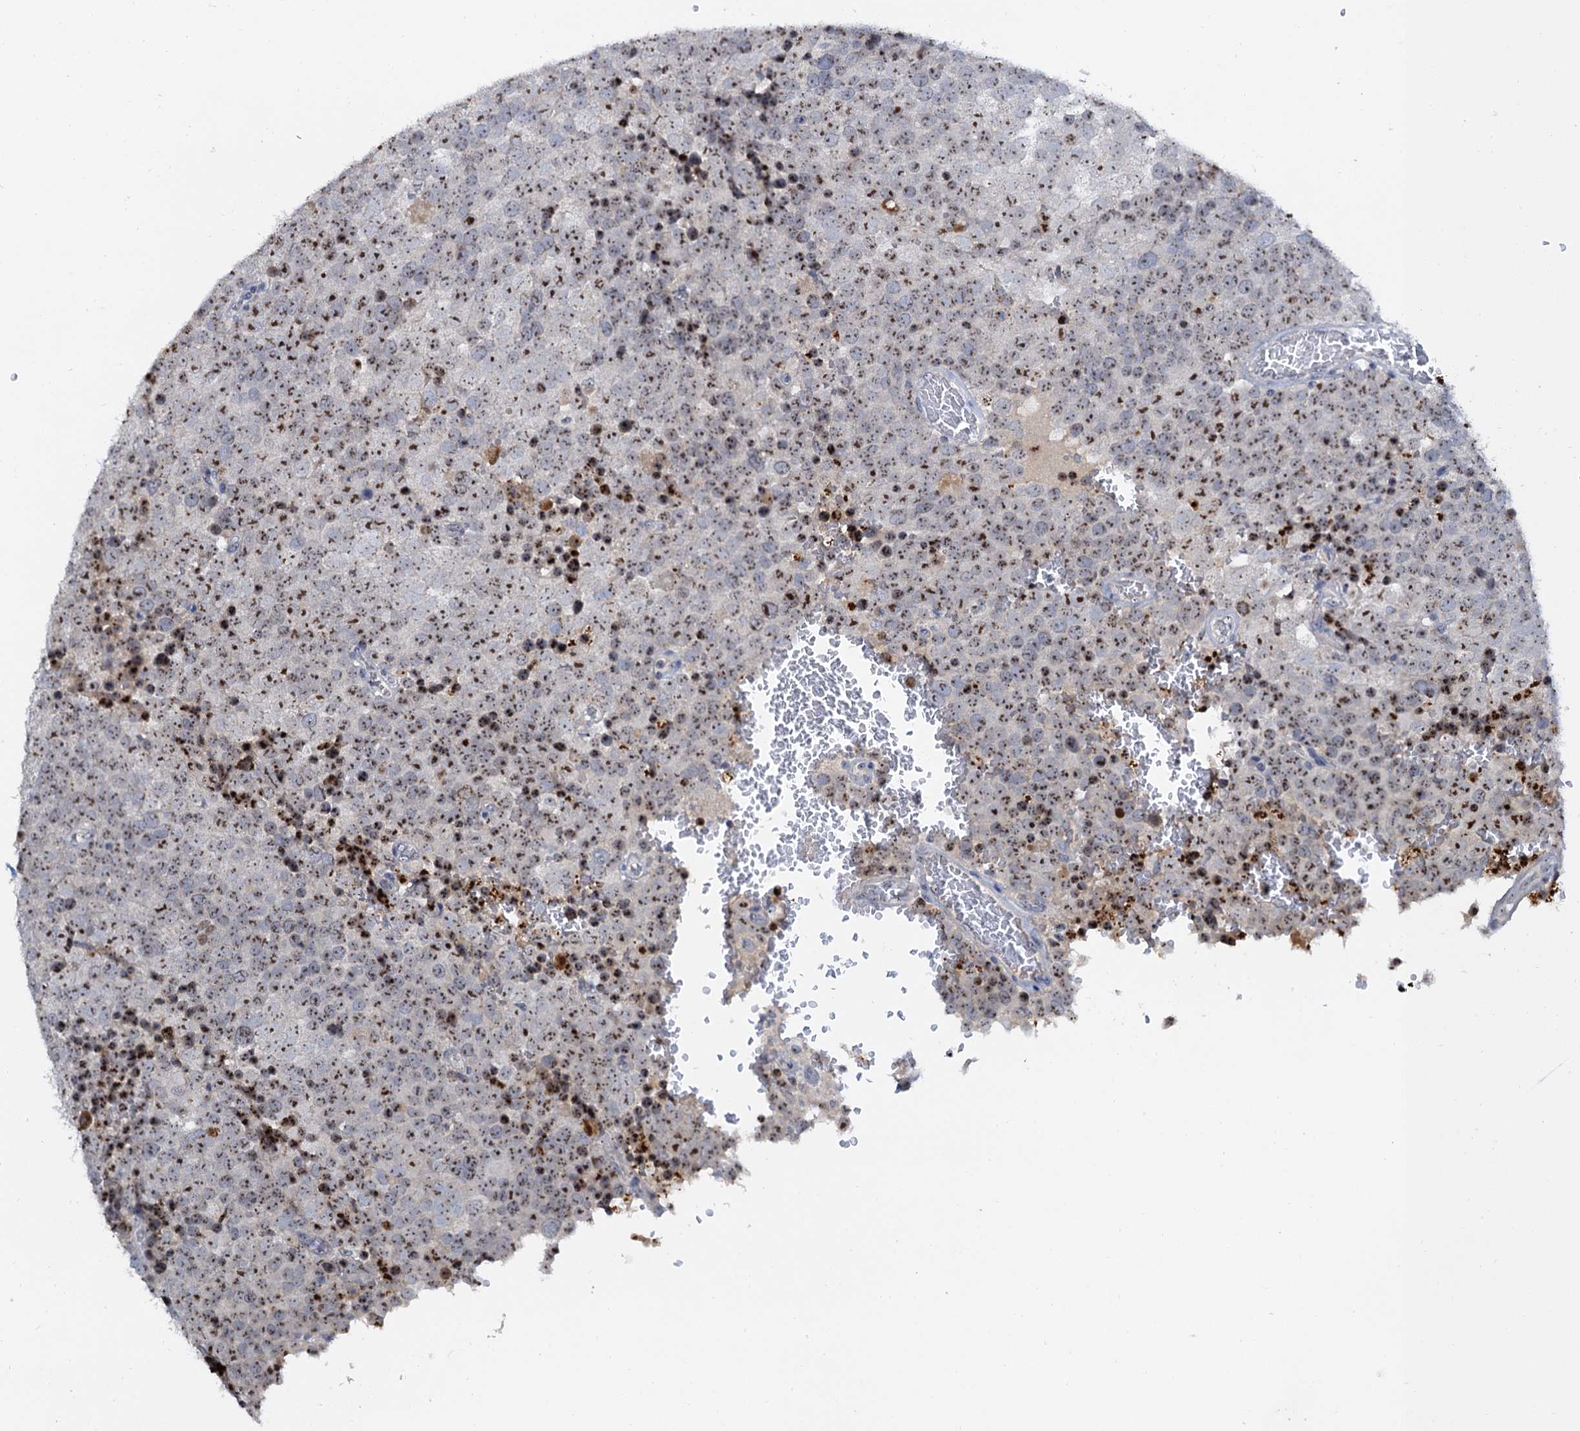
{"staining": {"intensity": "moderate", "quantity": ">75%", "location": "nuclear"}, "tissue": "testis cancer", "cell_type": "Tumor cells", "image_type": "cancer", "snomed": [{"axis": "morphology", "description": "Seminoma, NOS"}, {"axis": "topography", "description": "Testis"}], "caption": "Testis cancer tissue shows moderate nuclear staining in approximately >75% of tumor cells, visualized by immunohistochemistry.", "gene": "NOP2", "patient": {"sex": "male", "age": 71}}